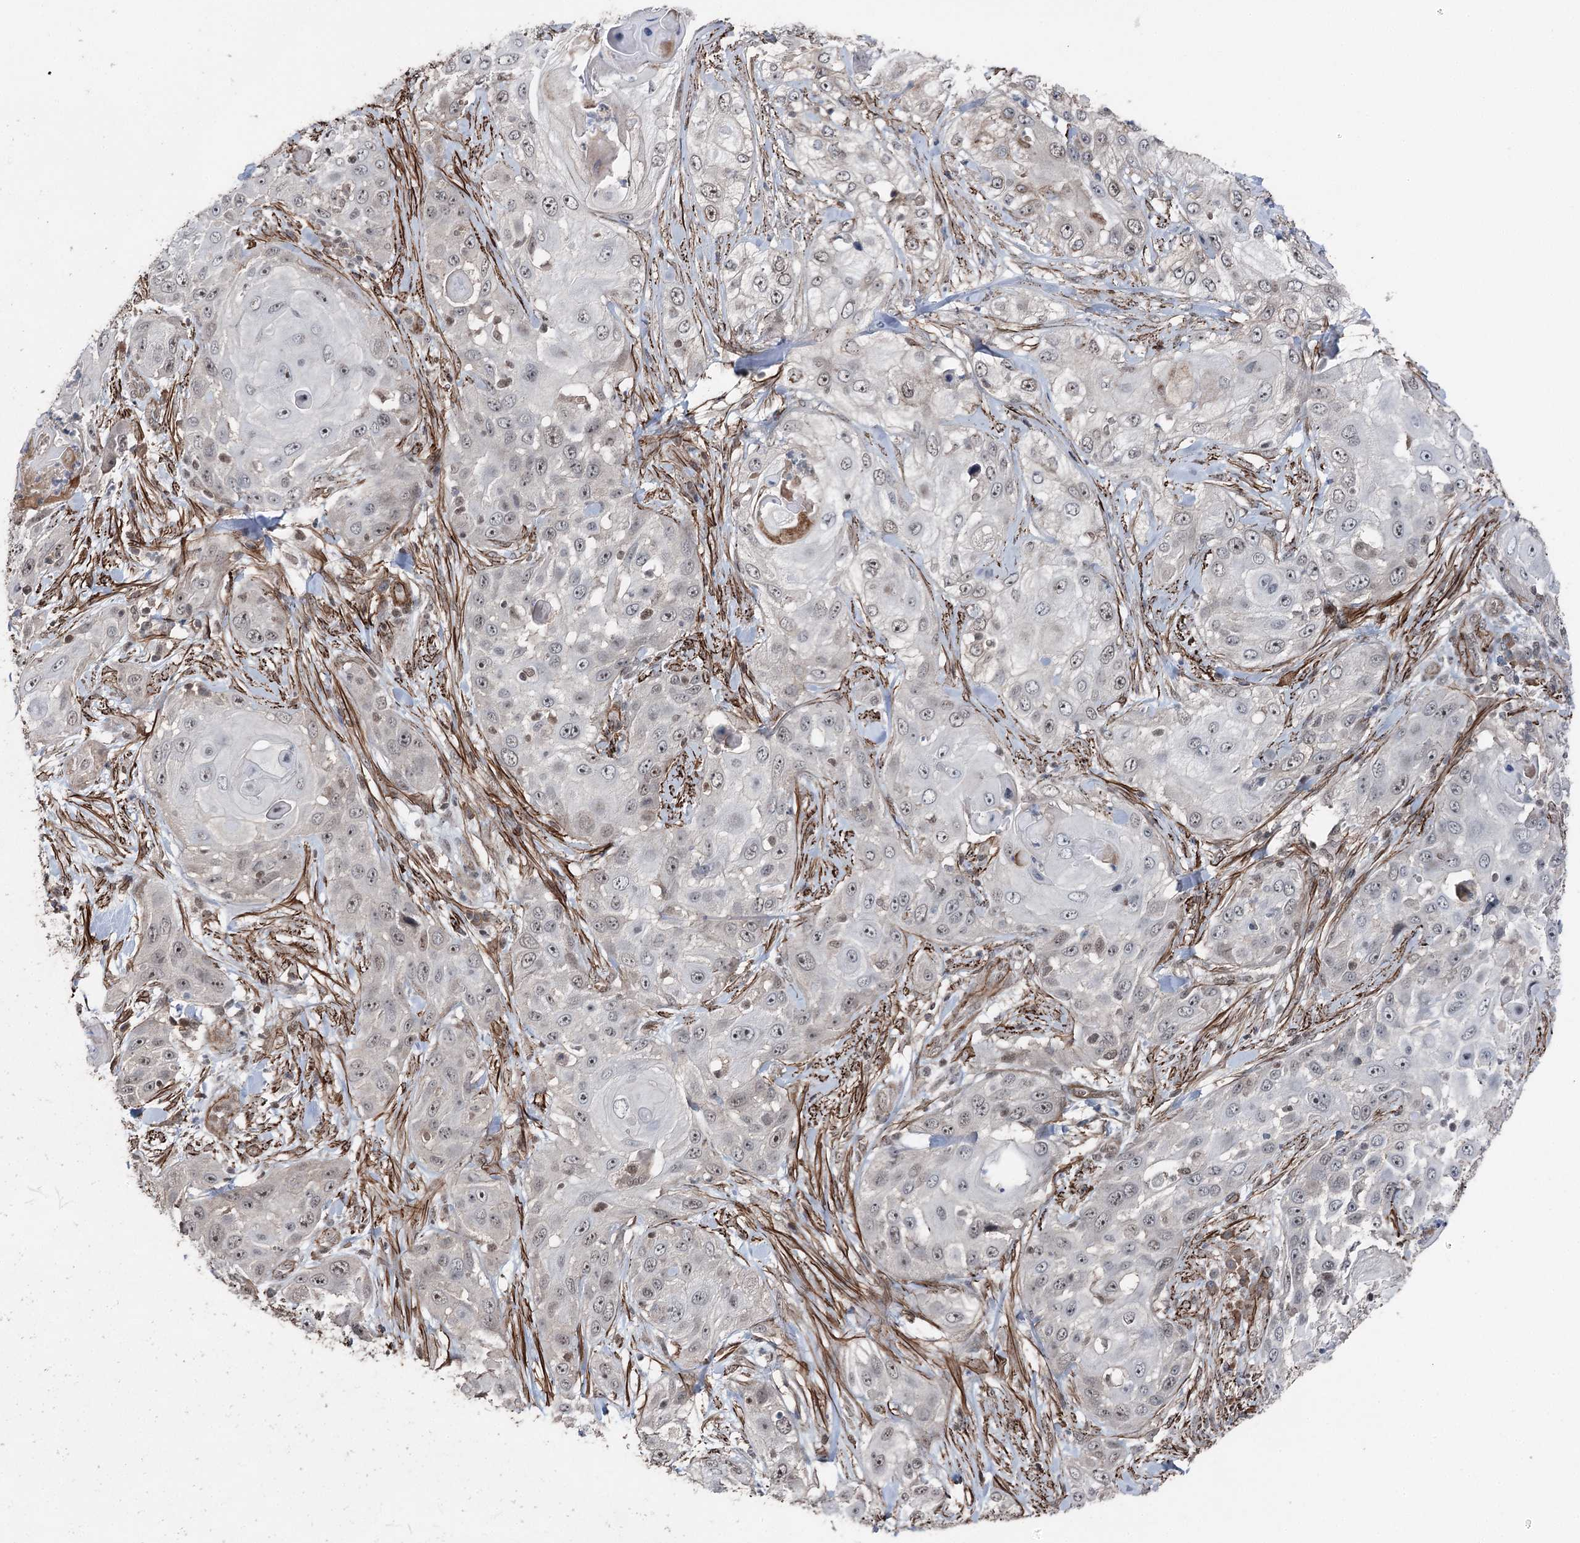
{"staining": {"intensity": "weak", "quantity": "<25%", "location": "nuclear"}, "tissue": "skin cancer", "cell_type": "Tumor cells", "image_type": "cancer", "snomed": [{"axis": "morphology", "description": "Squamous cell carcinoma, NOS"}, {"axis": "topography", "description": "Skin"}], "caption": "Tumor cells show no significant positivity in skin squamous cell carcinoma.", "gene": "CCDC82", "patient": {"sex": "female", "age": 44}}